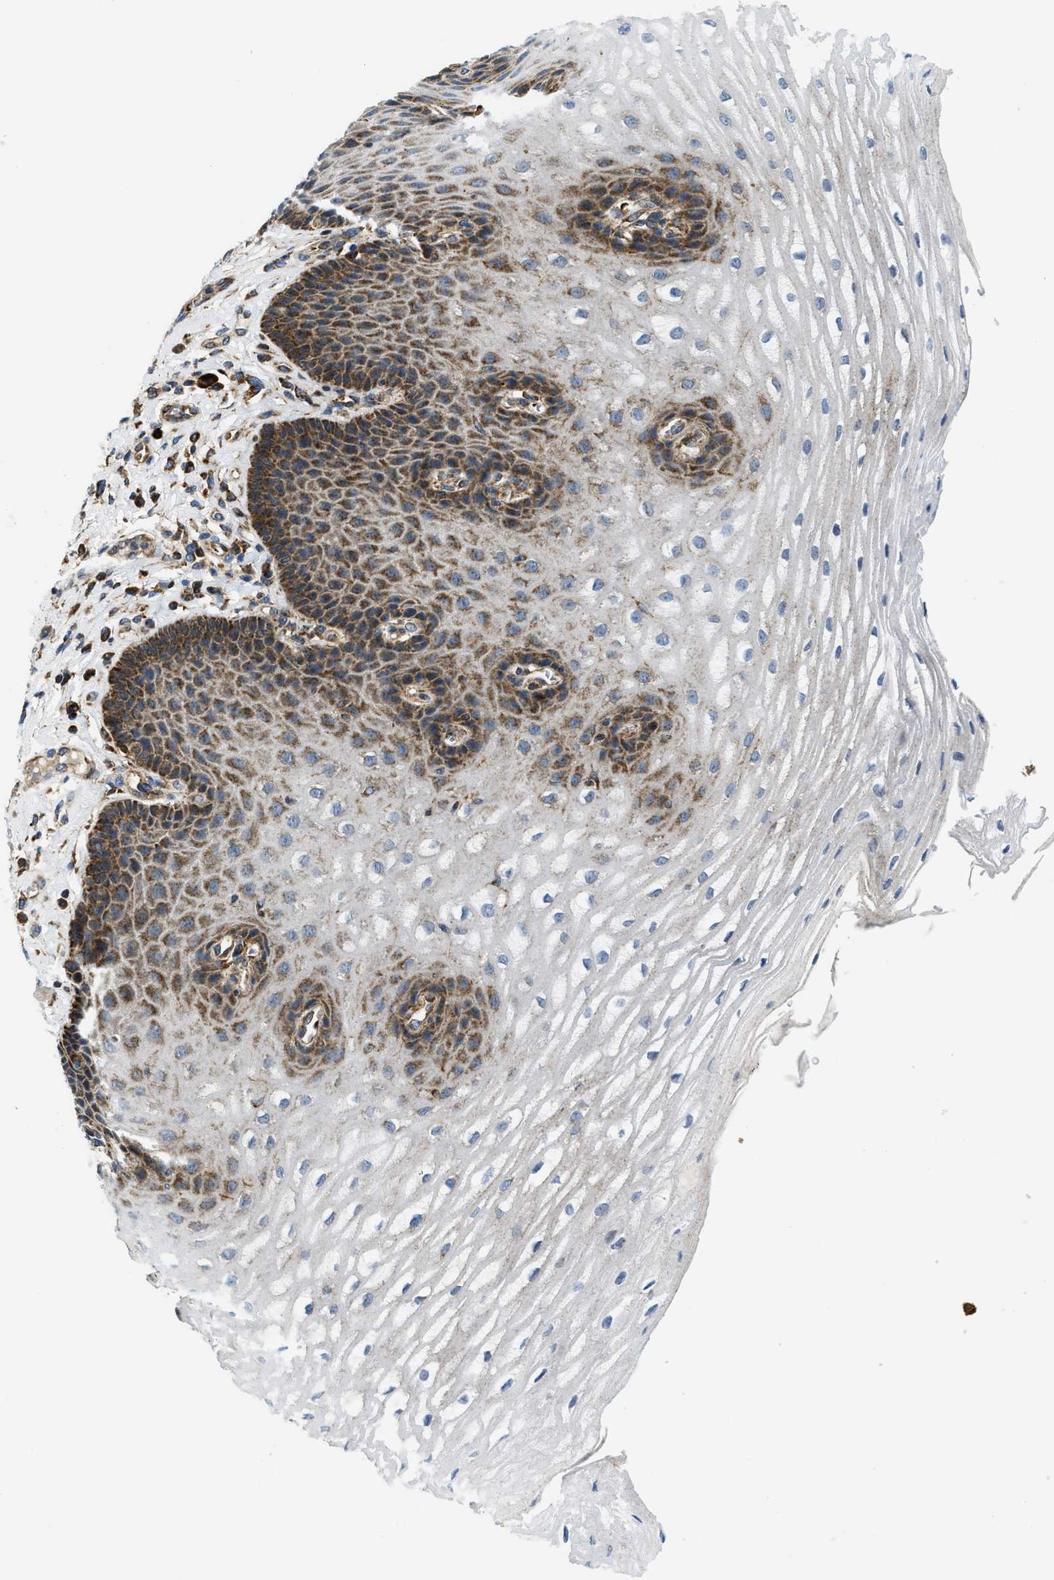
{"staining": {"intensity": "moderate", "quantity": "25%-75%", "location": "cytoplasmic/membranous"}, "tissue": "esophagus", "cell_type": "Squamous epithelial cells", "image_type": "normal", "snomed": [{"axis": "morphology", "description": "Normal tissue, NOS"}, {"axis": "topography", "description": "Esophagus"}], "caption": "Immunohistochemistry (IHC) (DAB) staining of normal esophagus reveals moderate cytoplasmic/membranous protein expression in about 25%-75% of squamous epithelial cells. (Brightfield microscopy of DAB IHC at high magnification).", "gene": "CSPG4", "patient": {"sex": "male", "age": 54}}